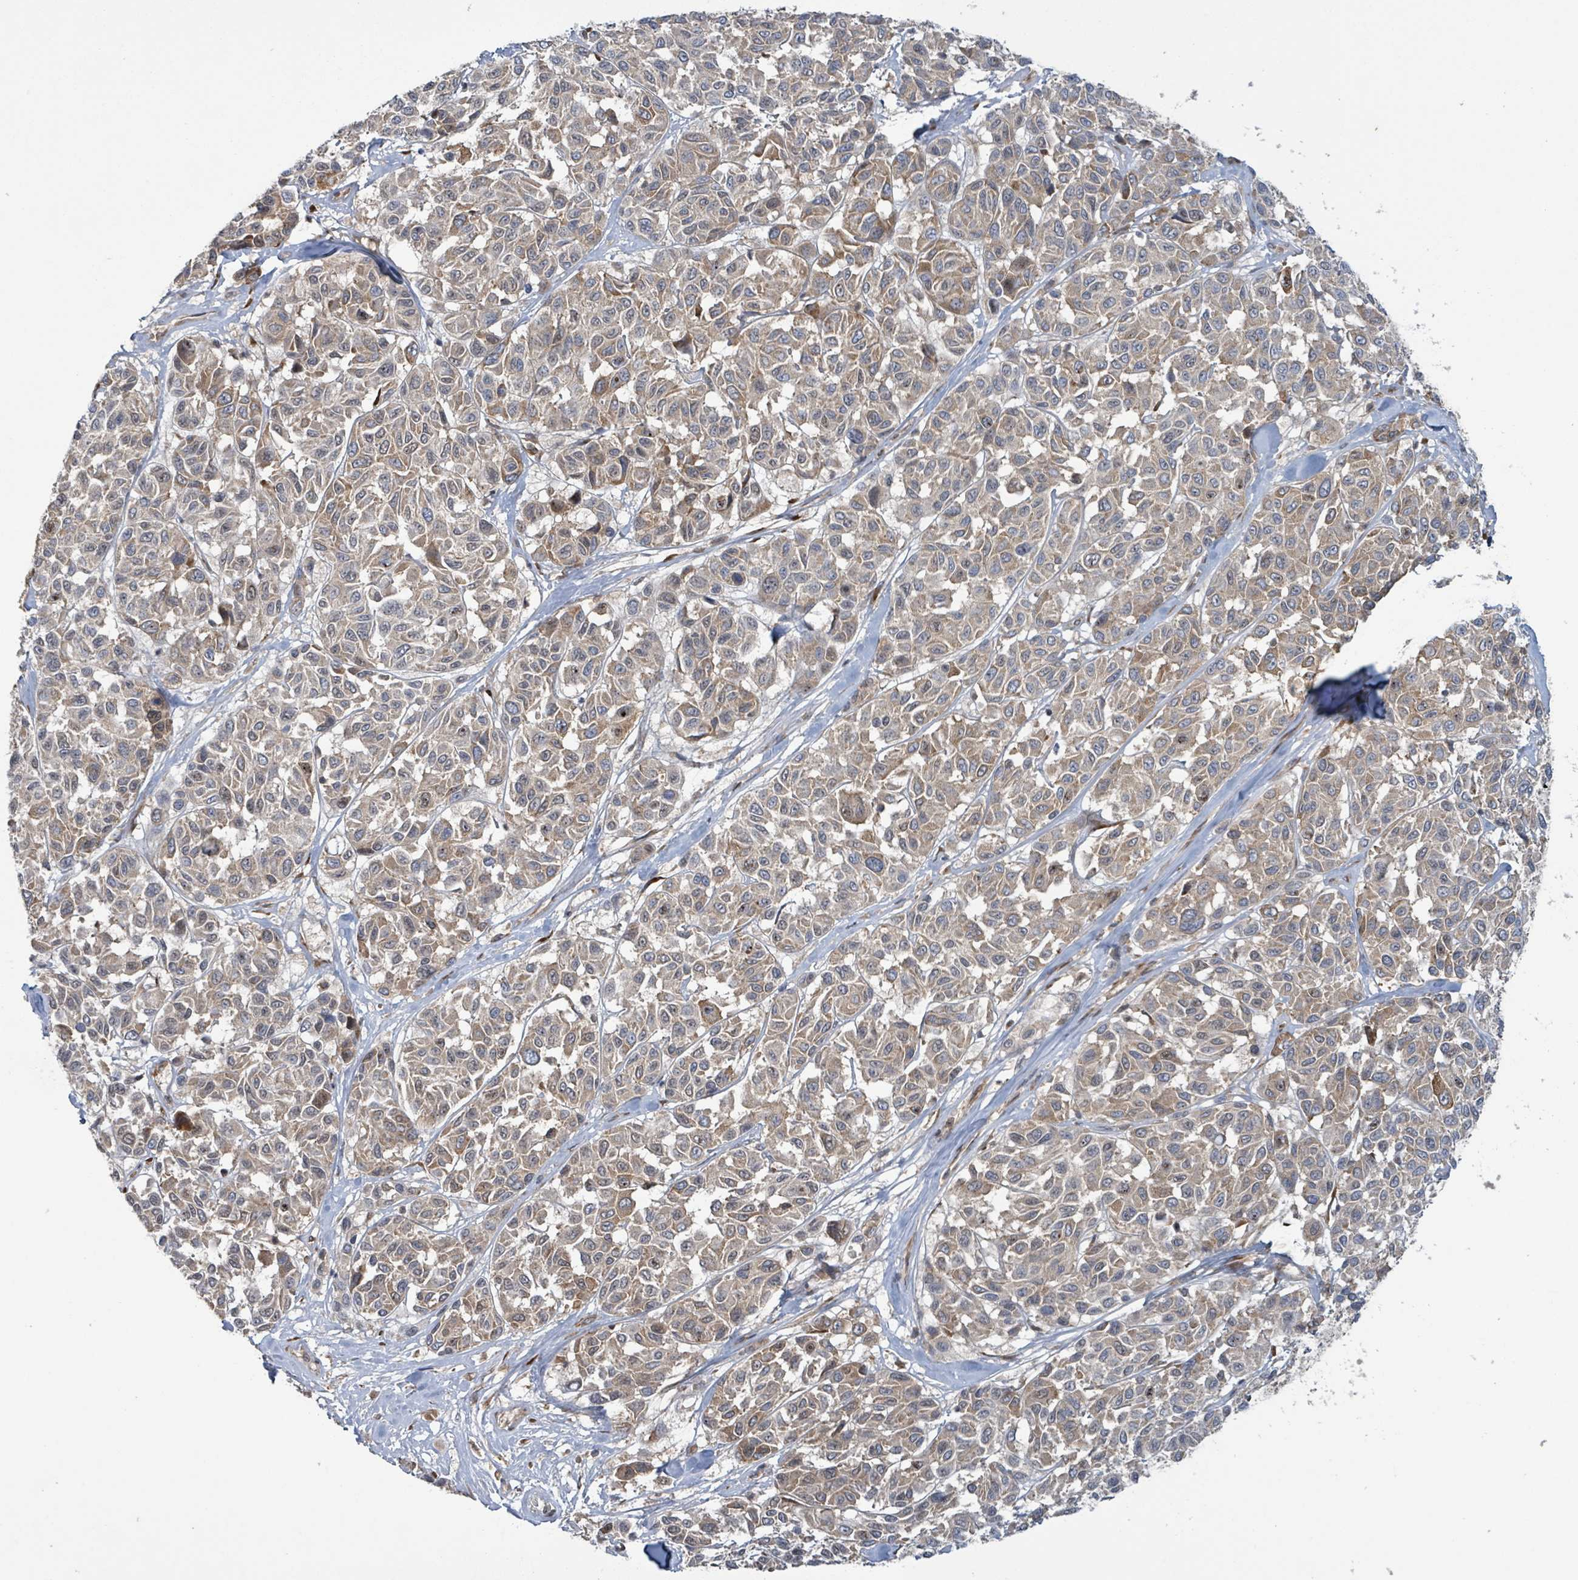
{"staining": {"intensity": "moderate", "quantity": ">75%", "location": "cytoplasmic/membranous,nuclear"}, "tissue": "melanoma", "cell_type": "Tumor cells", "image_type": "cancer", "snomed": [{"axis": "morphology", "description": "Malignant melanoma, NOS"}, {"axis": "topography", "description": "Skin"}], "caption": "A histopathology image of human malignant melanoma stained for a protein demonstrates moderate cytoplasmic/membranous and nuclear brown staining in tumor cells.", "gene": "OR51E1", "patient": {"sex": "female", "age": 66}}